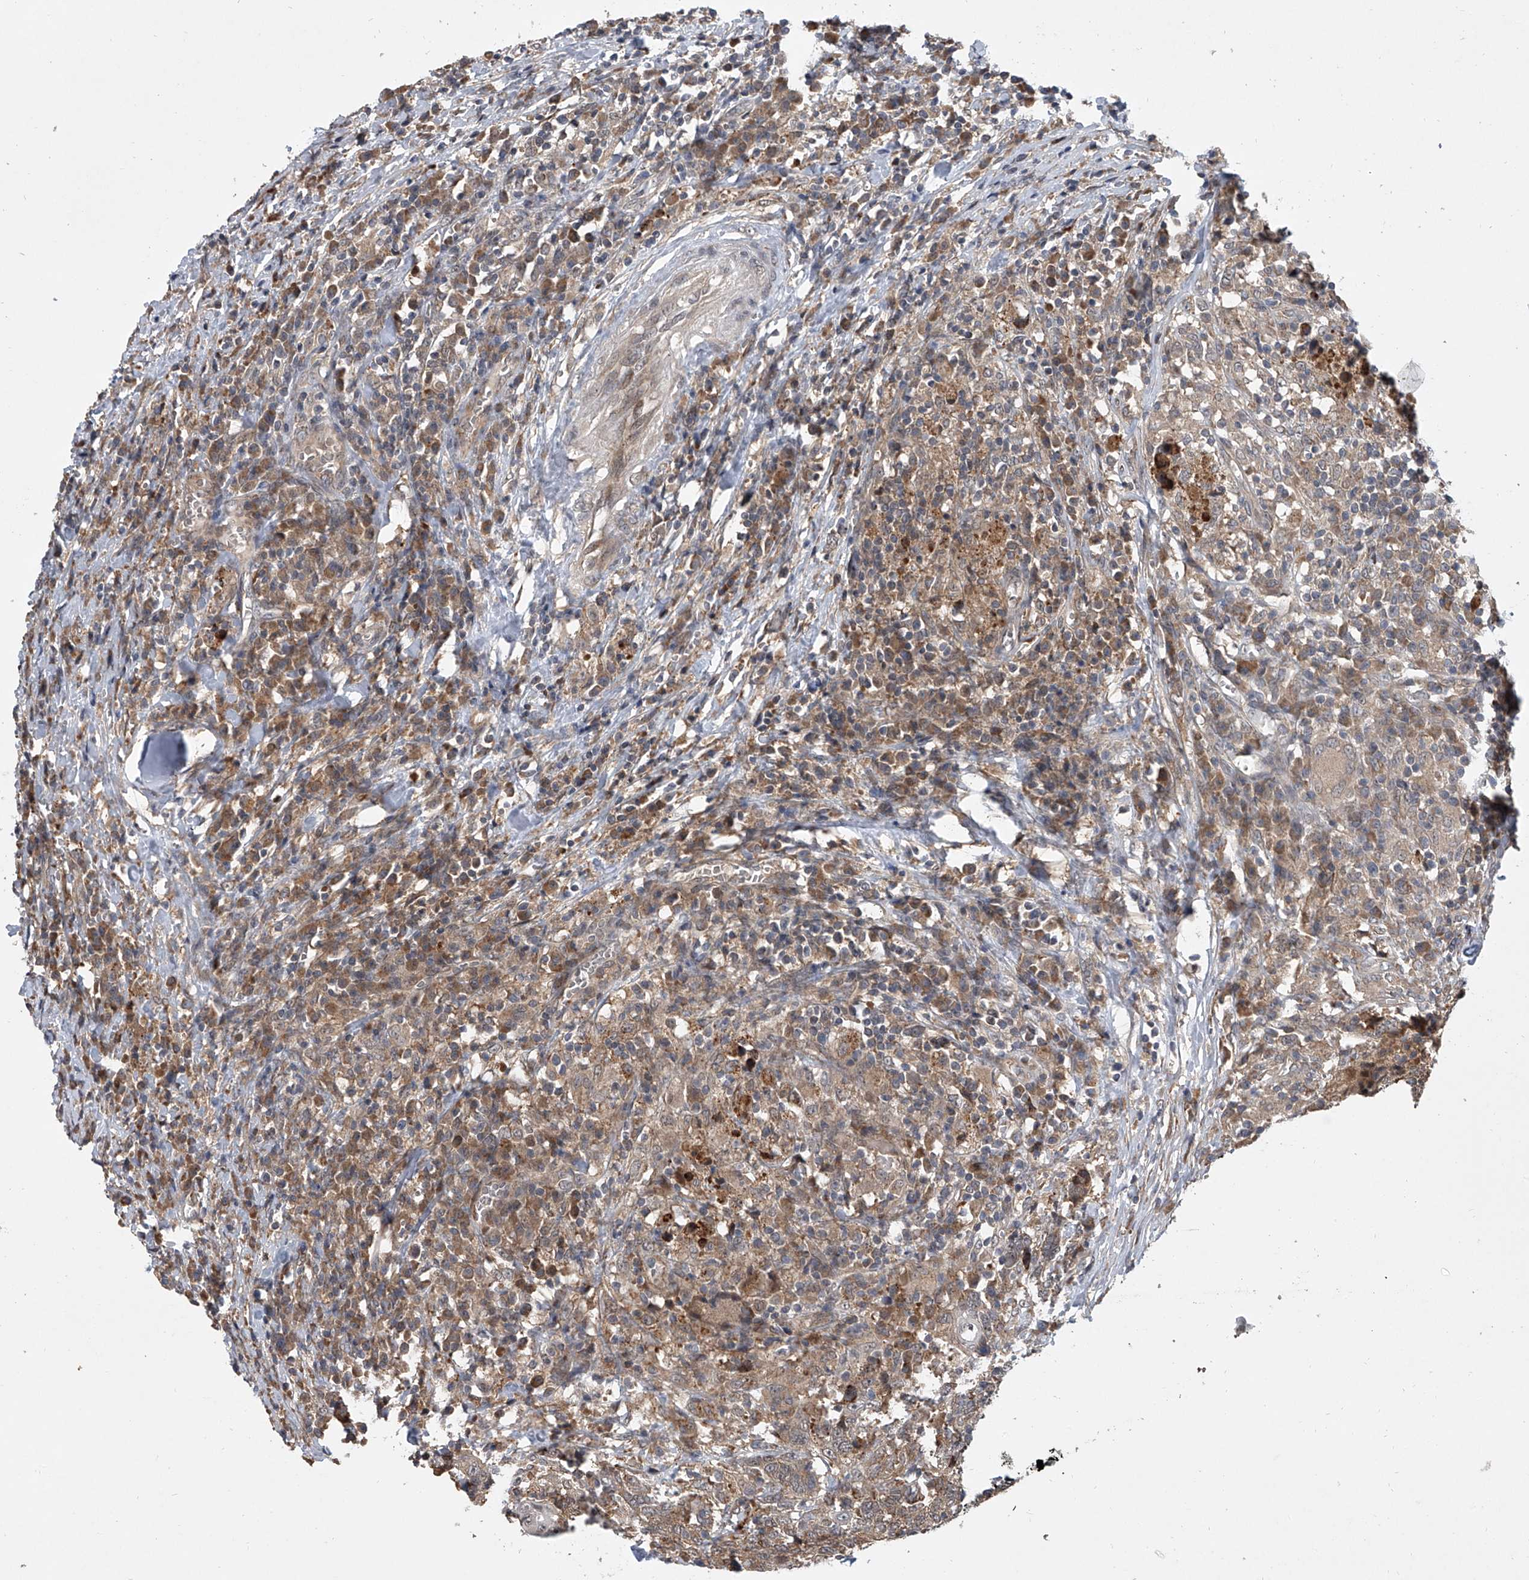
{"staining": {"intensity": "moderate", "quantity": ">75%", "location": "cytoplasmic/membranous"}, "tissue": "head and neck cancer", "cell_type": "Tumor cells", "image_type": "cancer", "snomed": [{"axis": "morphology", "description": "Squamous cell carcinoma, NOS"}, {"axis": "topography", "description": "Head-Neck"}], "caption": "IHC image of human head and neck squamous cell carcinoma stained for a protein (brown), which exhibits medium levels of moderate cytoplasmic/membranous positivity in approximately >75% of tumor cells.", "gene": "GEMIN8", "patient": {"sex": "male", "age": 66}}